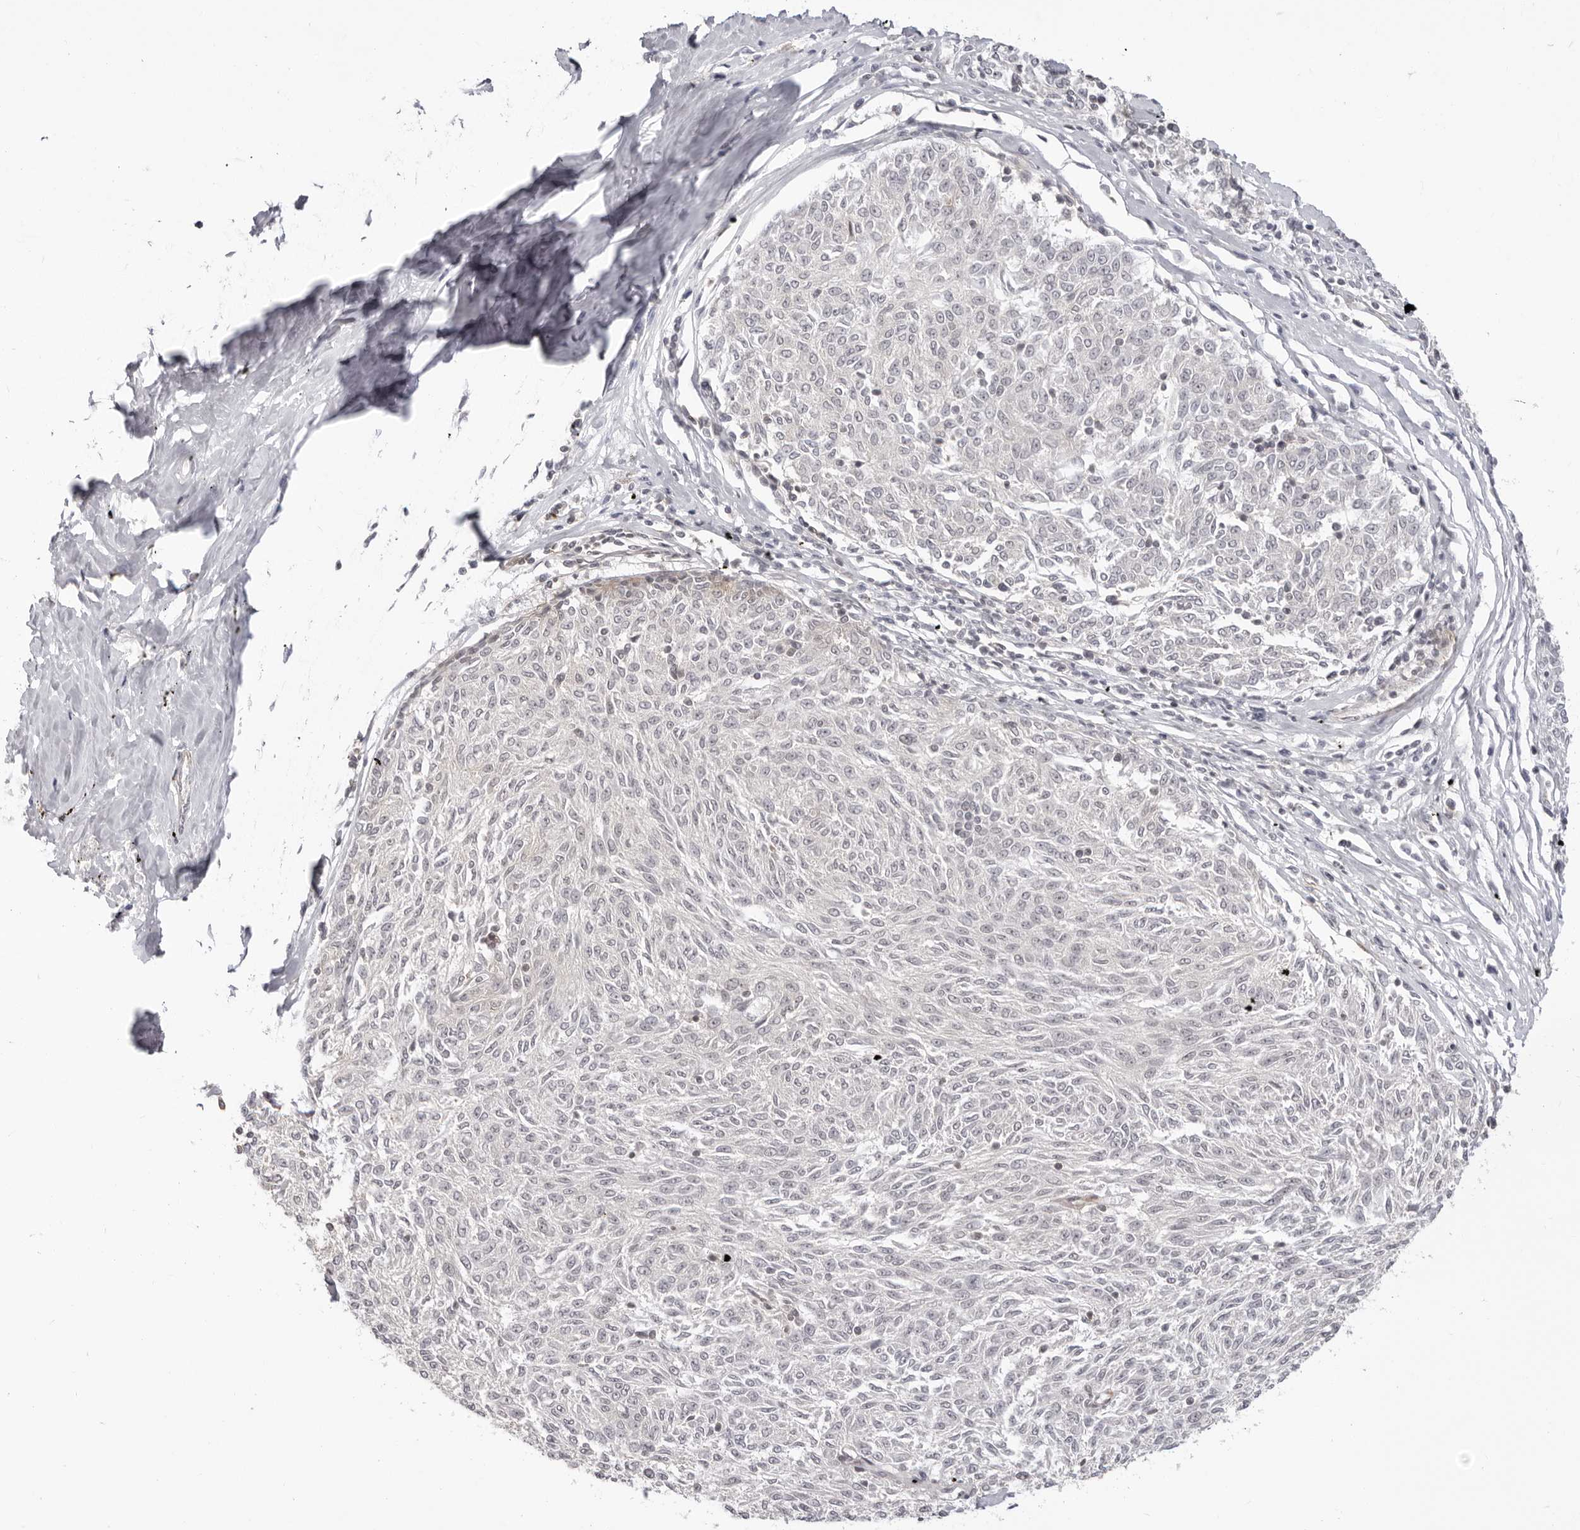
{"staining": {"intensity": "negative", "quantity": "none", "location": "none"}, "tissue": "melanoma", "cell_type": "Tumor cells", "image_type": "cancer", "snomed": [{"axis": "morphology", "description": "Malignant melanoma, NOS"}, {"axis": "topography", "description": "Skin"}], "caption": "DAB (3,3'-diaminobenzidine) immunohistochemical staining of human melanoma demonstrates no significant positivity in tumor cells.", "gene": "UNK", "patient": {"sex": "female", "age": 72}}